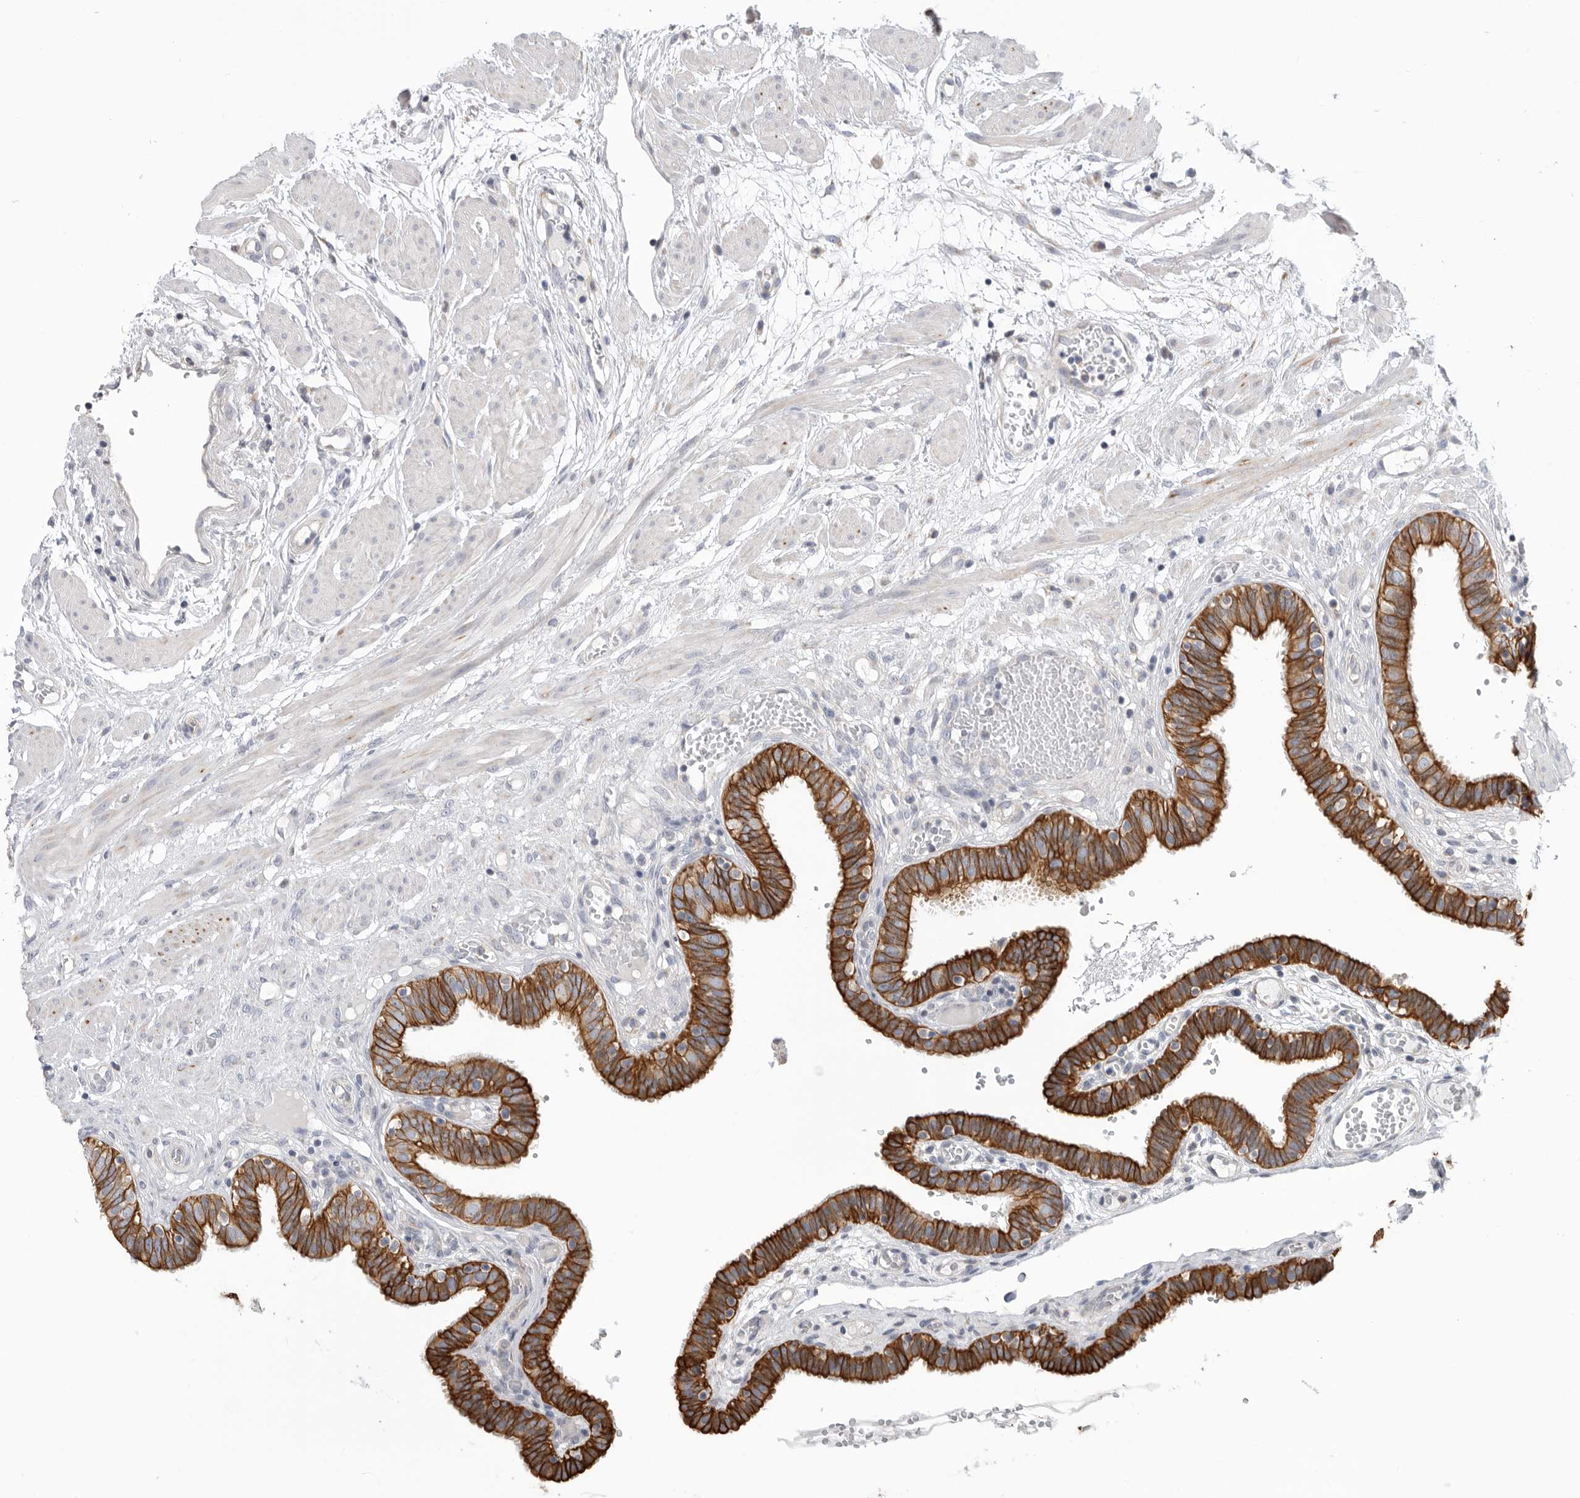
{"staining": {"intensity": "strong", "quantity": ">75%", "location": "cytoplasmic/membranous"}, "tissue": "fallopian tube", "cell_type": "Glandular cells", "image_type": "normal", "snomed": [{"axis": "morphology", "description": "Normal tissue, NOS"}, {"axis": "topography", "description": "Fallopian tube"}, {"axis": "topography", "description": "Placenta"}], "caption": "Protein staining reveals strong cytoplasmic/membranous staining in about >75% of glandular cells in normal fallopian tube.", "gene": "MTFR1L", "patient": {"sex": "female", "age": 32}}